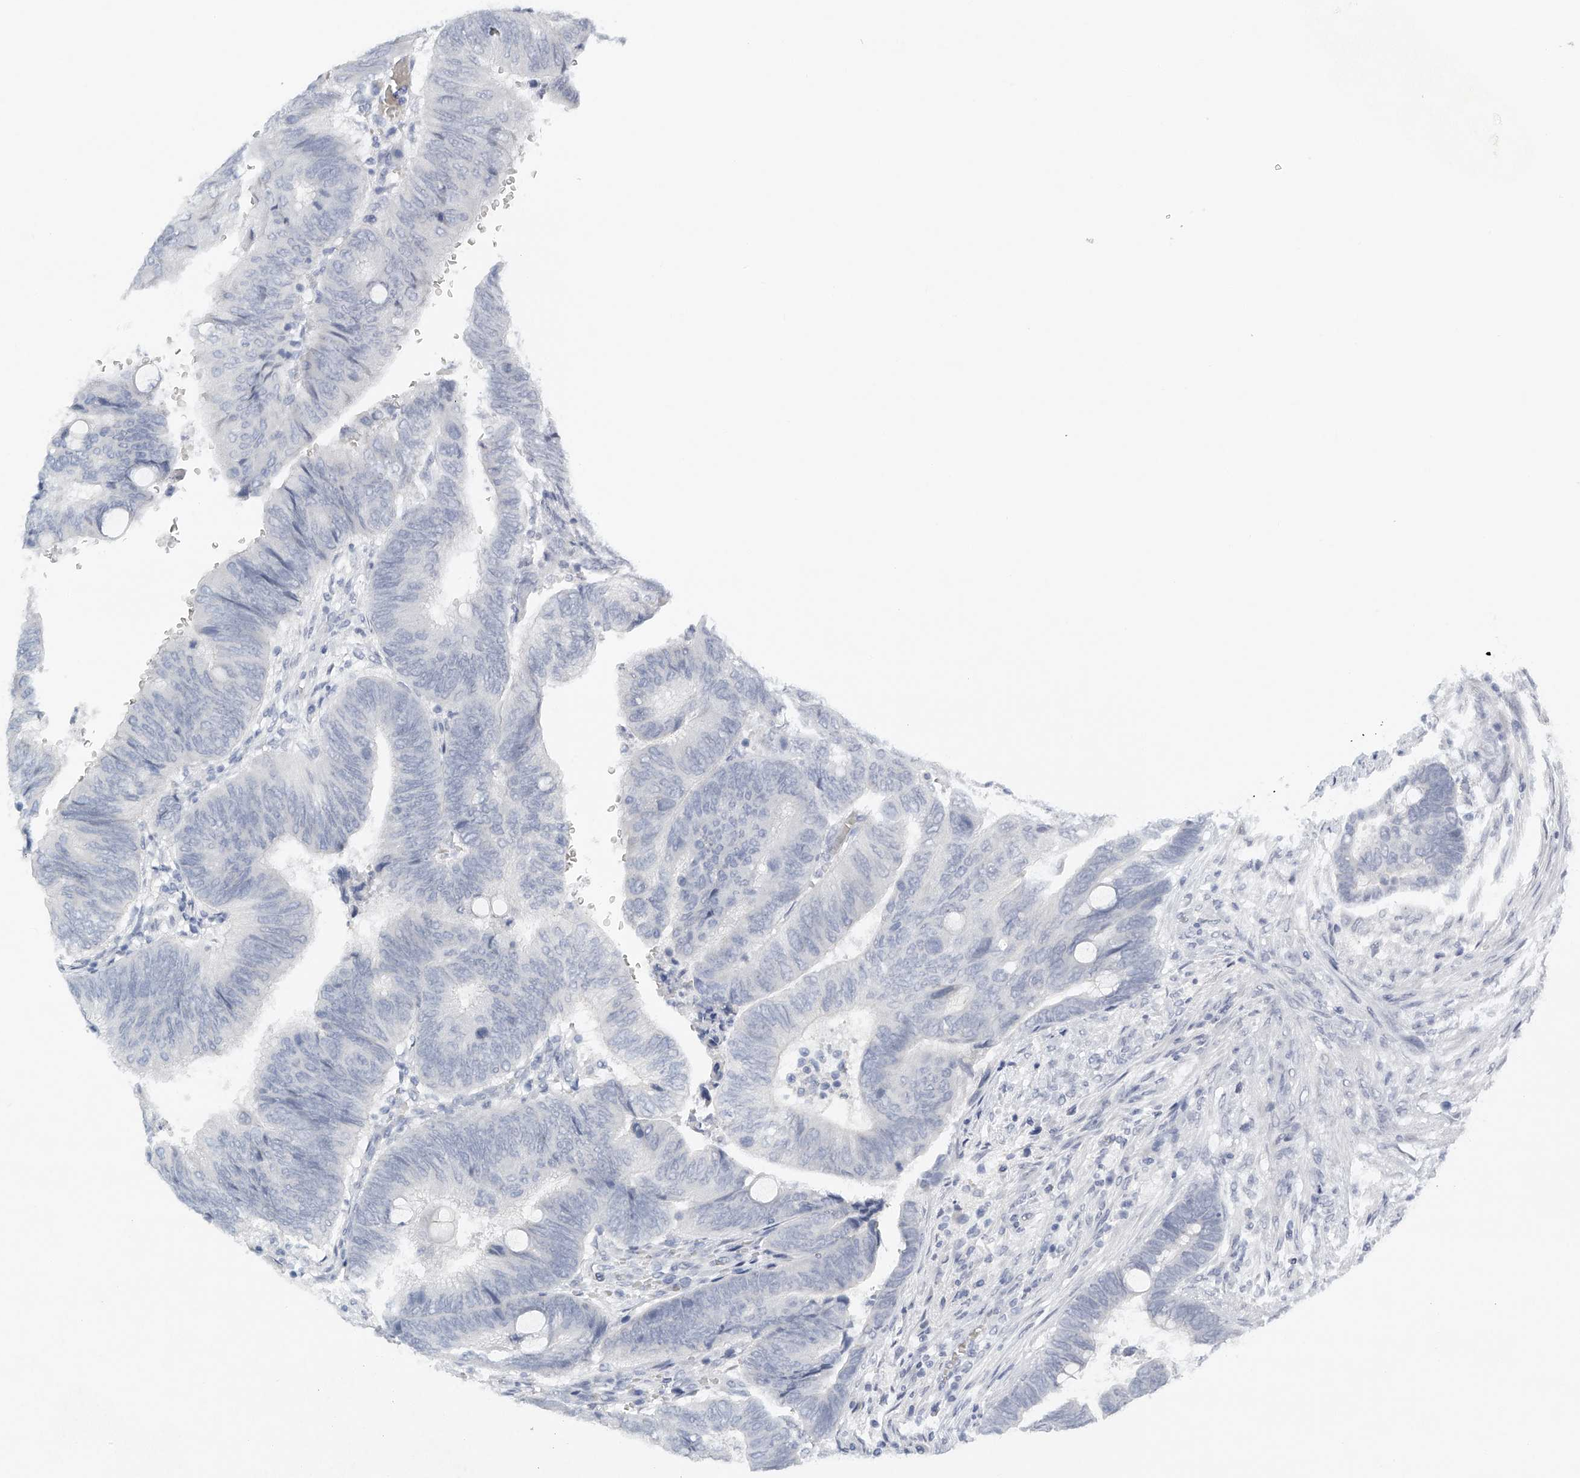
{"staining": {"intensity": "negative", "quantity": "none", "location": "none"}, "tissue": "colorectal cancer", "cell_type": "Tumor cells", "image_type": "cancer", "snomed": [{"axis": "morphology", "description": "Normal tissue, NOS"}, {"axis": "morphology", "description": "Adenocarcinoma, NOS"}, {"axis": "topography", "description": "Rectum"}, {"axis": "topography", "description": "Peripheral nerve tissue"}], "caption": "An immunohistochemistry photomicrograph of colorectal cancer (adenocarcinoma) is shown. There is no staining in tumor cells of colorectal cancer (adenocarcinoma).", "gene": "FAT2", "patient": {"sex": "male", "age": 92}}